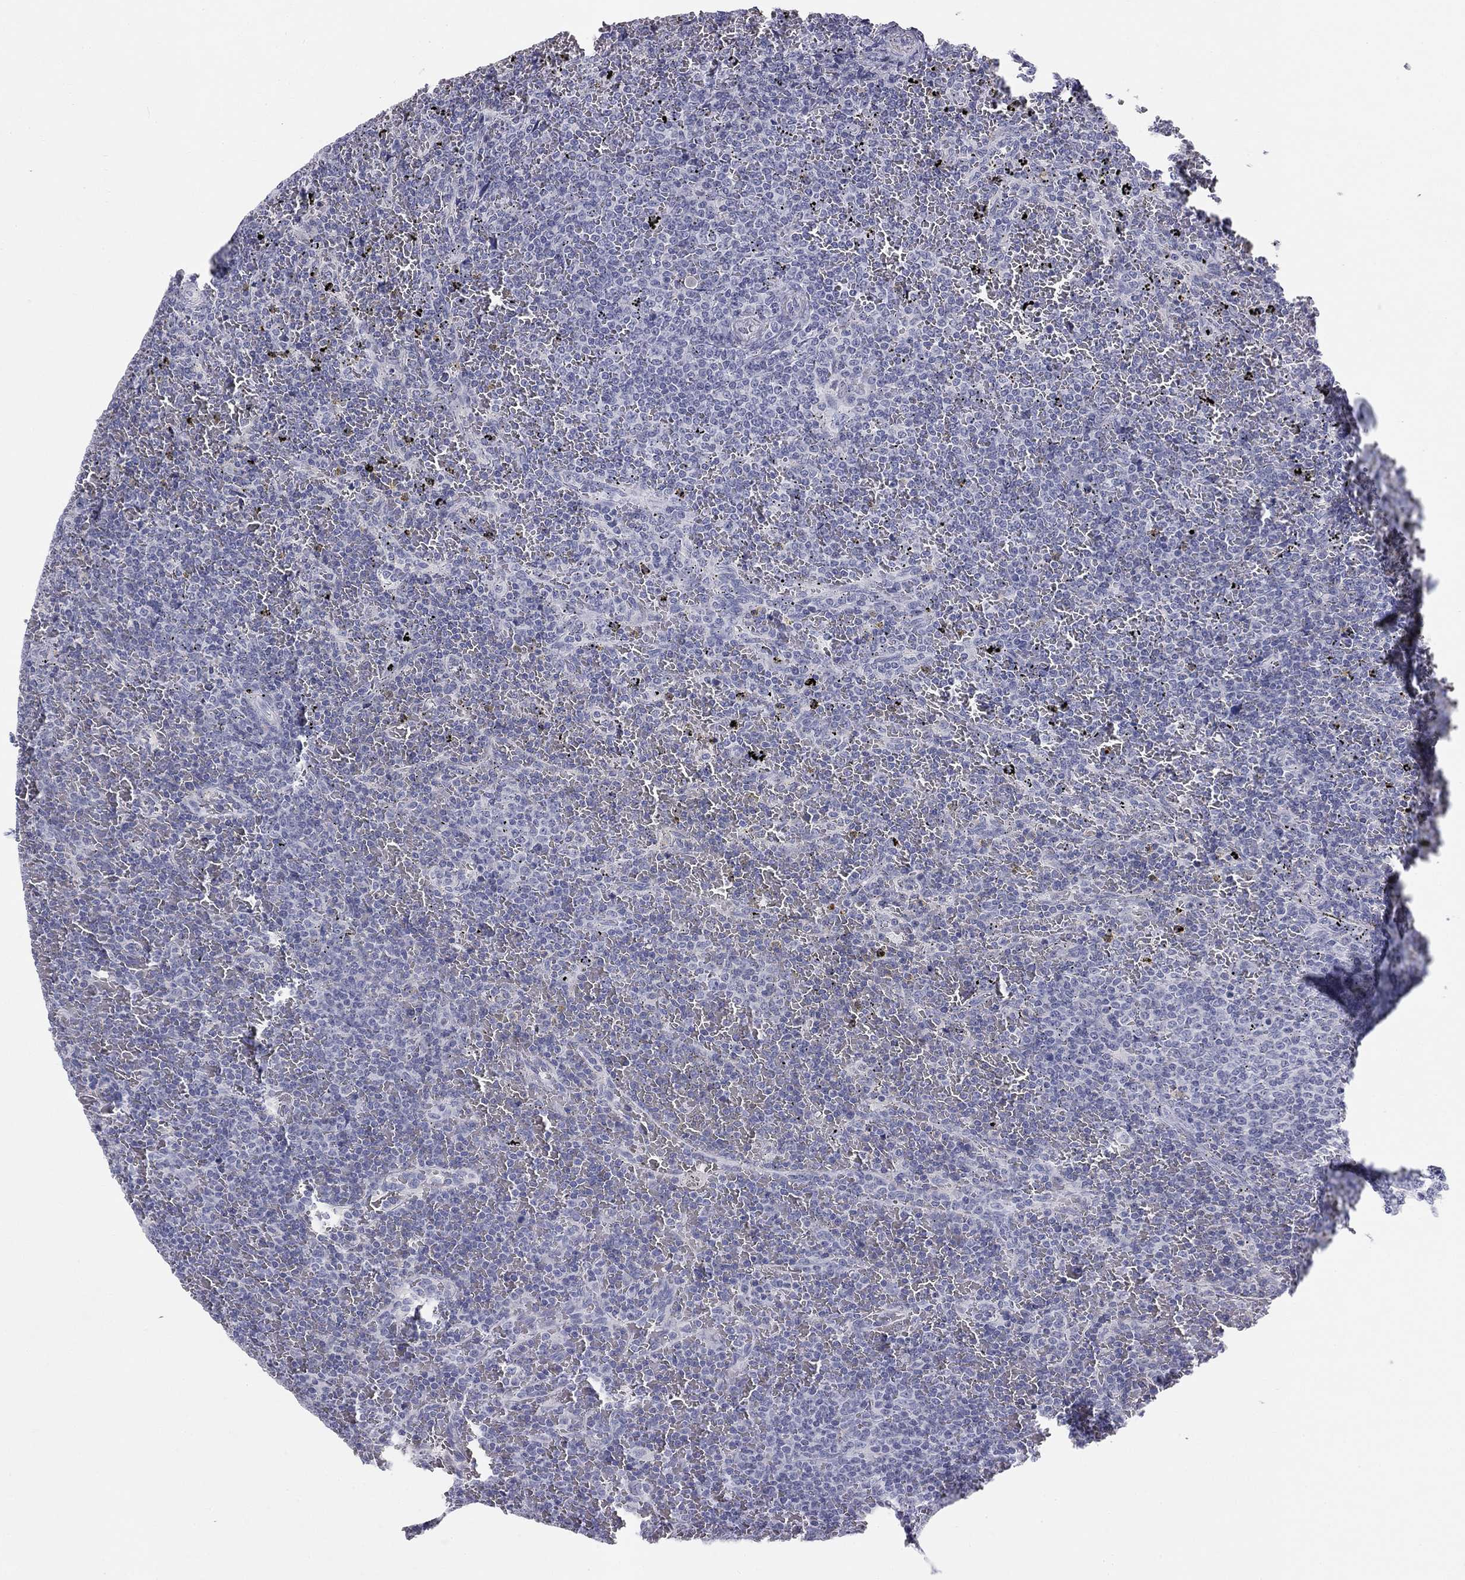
{"staining": {"intensity": "negative", "quantity": "none", "location": "none"}, "tissue": "lymphoma", "cell_type": "Tumor cells", "image_type": "cancer", "snomed": [{"axis": "morphology", "description": "Malignant lymphoma, non-Hodgkin's type, Low grade"}, {"axis": "topography", "description": "Spleen"}], "caption": "A high-resolution image shows immunohistochemistry (IHC) staining of malignant lymphoma, non-Hodgkin's type (low-grade), which demonstrates no significant staining in tumor cells. (DAB immunohistochemistry (IHC), high magnification).", "gene": "TFAP2B", "patient": {"sex": "female", "age": 77}}